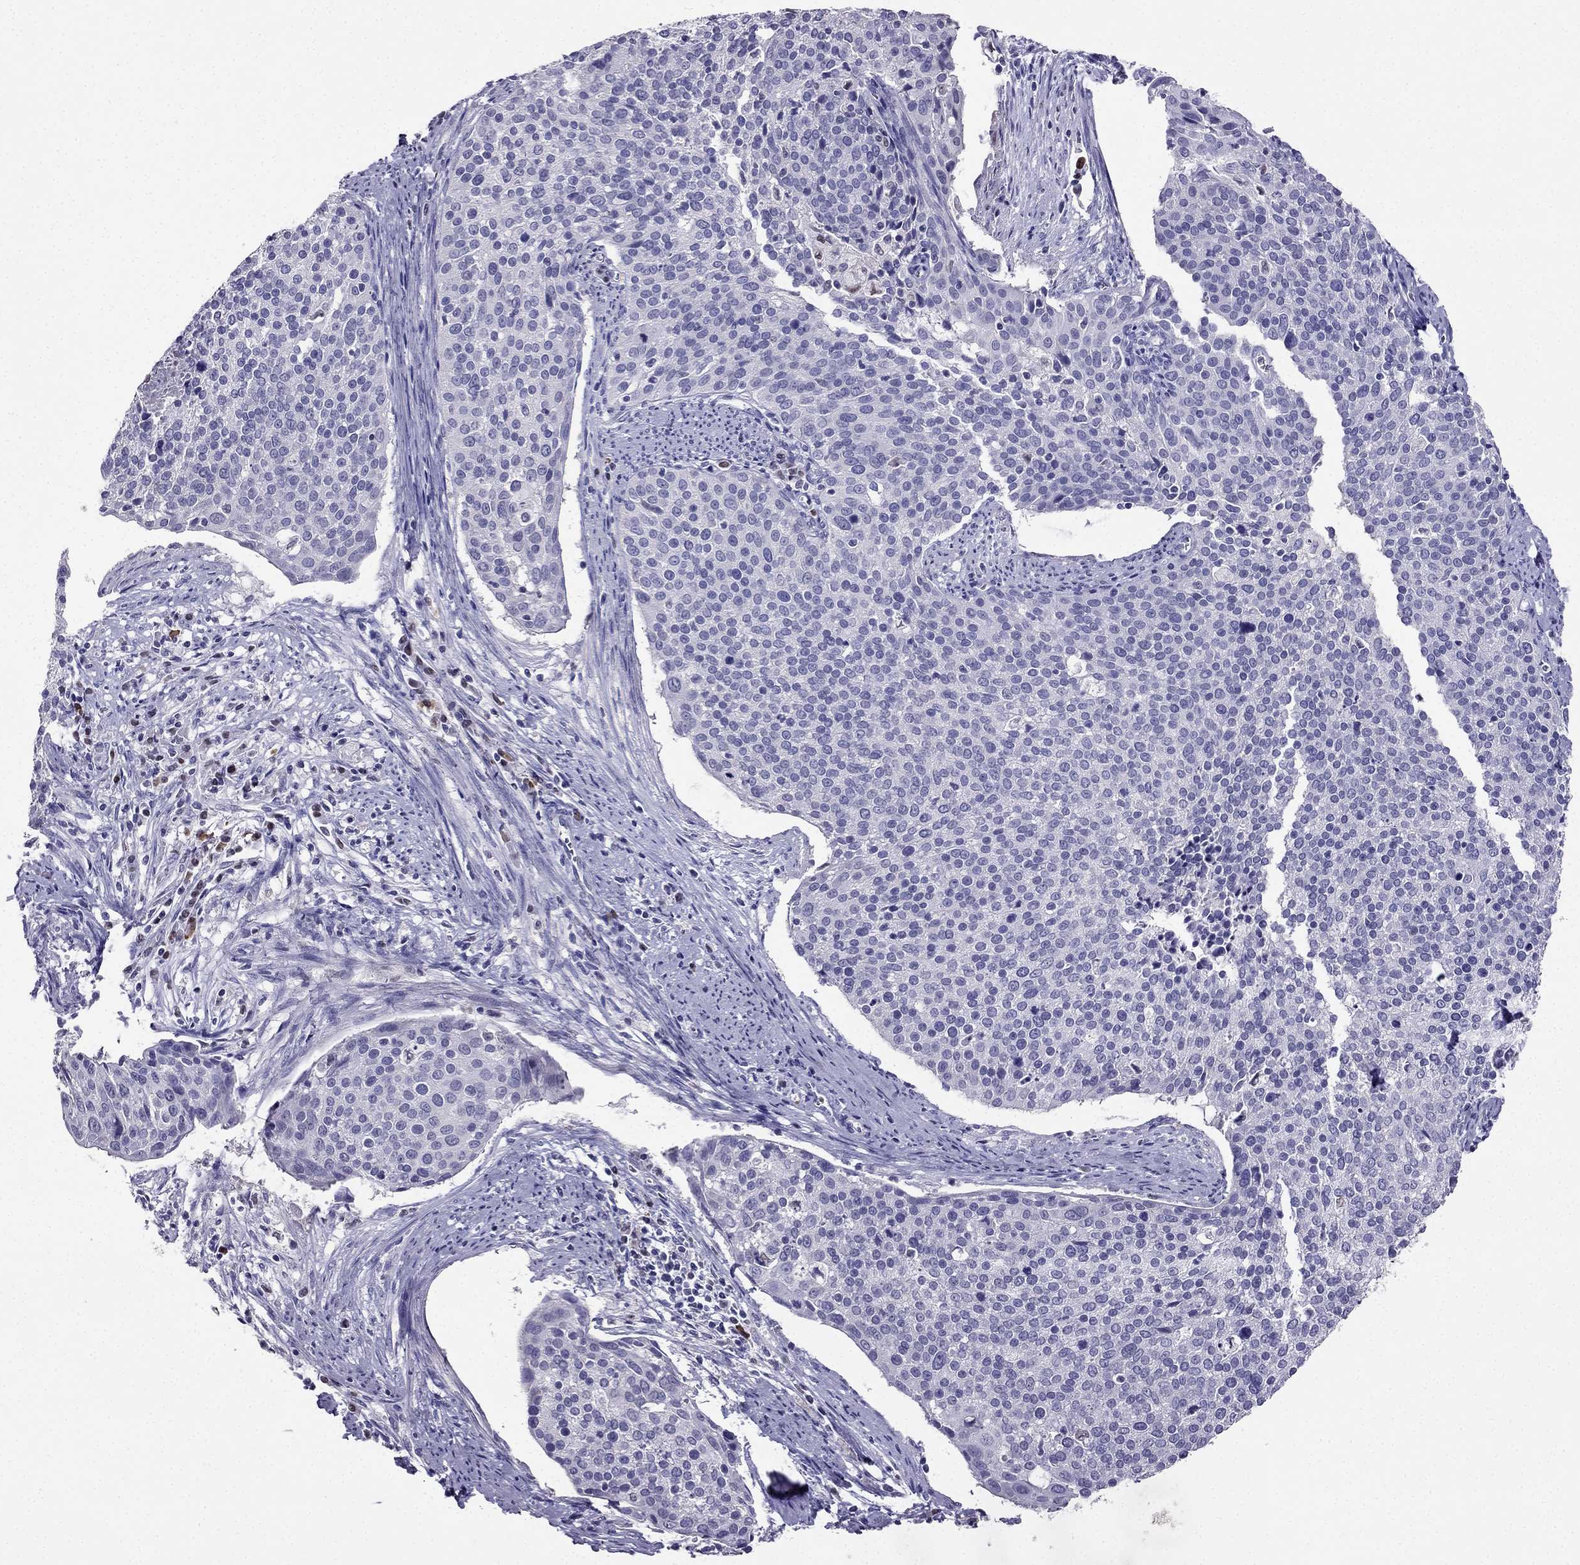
{"staining": {"intensity": "negative", "quantity": "none", "location": "none"}, "tissue": "cervical cancer", "cell_type": "Tumor cells", "image_type": "cancer", "snomed": [{"axis": "morphology", "description": "Squamous cell carcinoma, NOS"}, {"axis": "topography", "description": "Cervix"}], "caption": "Tumor cells show no significant staining in cervical cancer (squamous cell carcinoma).", "gene": "ARID3A", "patient": {"sex": "female", "age": 39}}